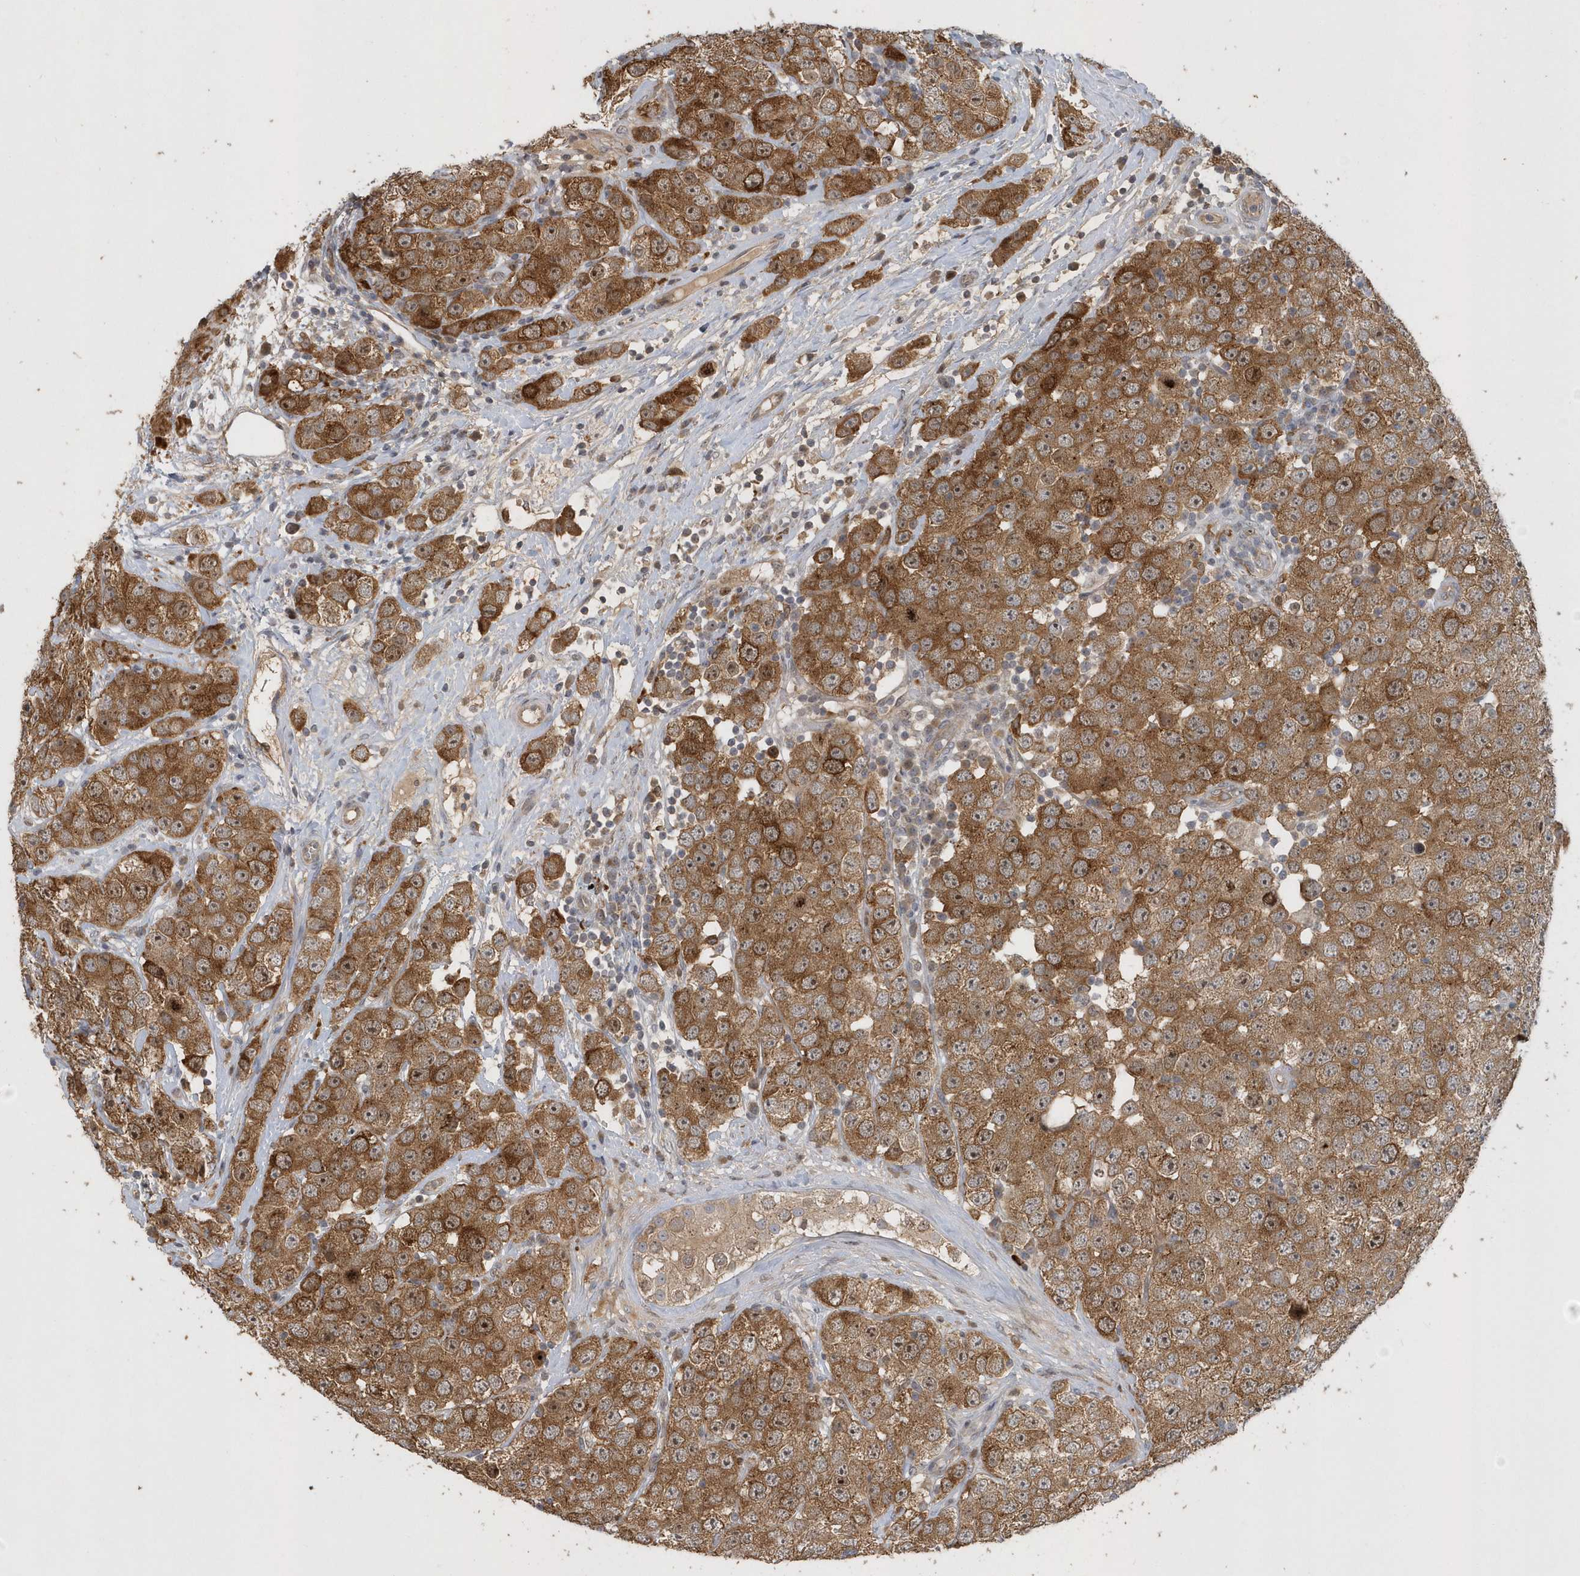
{"staining": {"intensity": "strong", "quantity": ">75%", "location": "cytoplasmic/membranous,nuclear"}, "tissue": "testis cancer", "cell_type": "Tumor cells", "image_type": "cancer", "snomed": [{"axis": "morphology", "description": "Seminoma, NOS"}, {"axis": "topography", "description": "Testis"}], "caption": "There is high levels of strong cytoplasmic/membranous and nuclear staining in tumor cells of testis cancer, as demonstrated by immunohistochemical staining (brown color).", "gene": "TRAIP", "patient": {"sex": "male", "age": 28}}